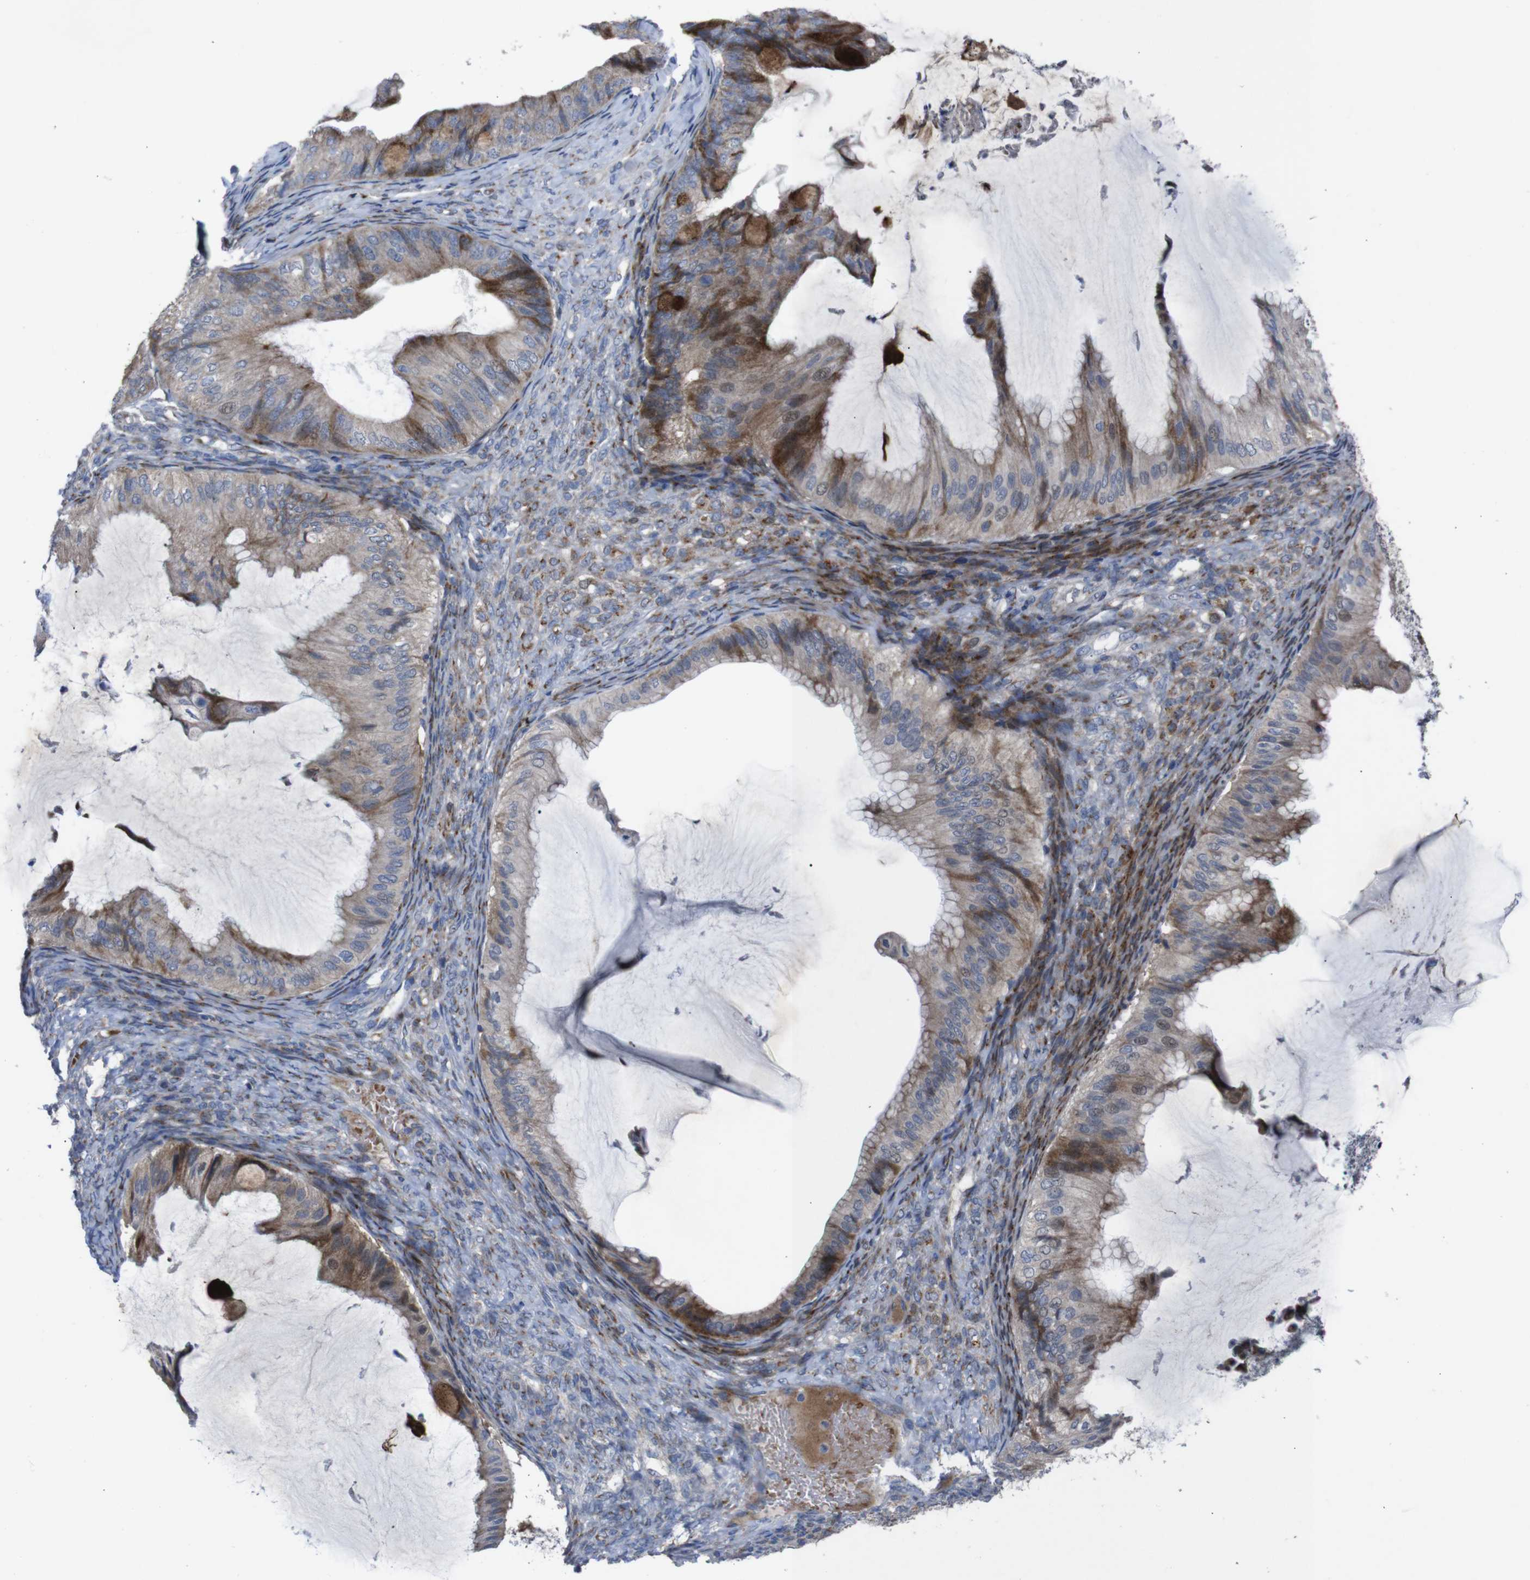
{"staining": {"intensity": "moderate", "quantity": "25%-75%", "location": "cytoplasmic/membranous"}, "tissue": "ovarian cancer", "cell_type": "Tumor cells", "image_type": "cancer", "snomed": [{"axis": "morphology", "description": "Cystadenocarcinoma, mucinous, NOS"}, {"axis": "topography", "description": "Ovary"}], "caption": "Ovarian cancer (mucinous cystadenocarcinoma) stained with immunohistochemistry (IHC) demonstrates moderate cytoplasmic/membranous expression in about 25%-75% of tumor cells.", "gene": "CHST10", "patient": {"sex": "female", "age": 61}}